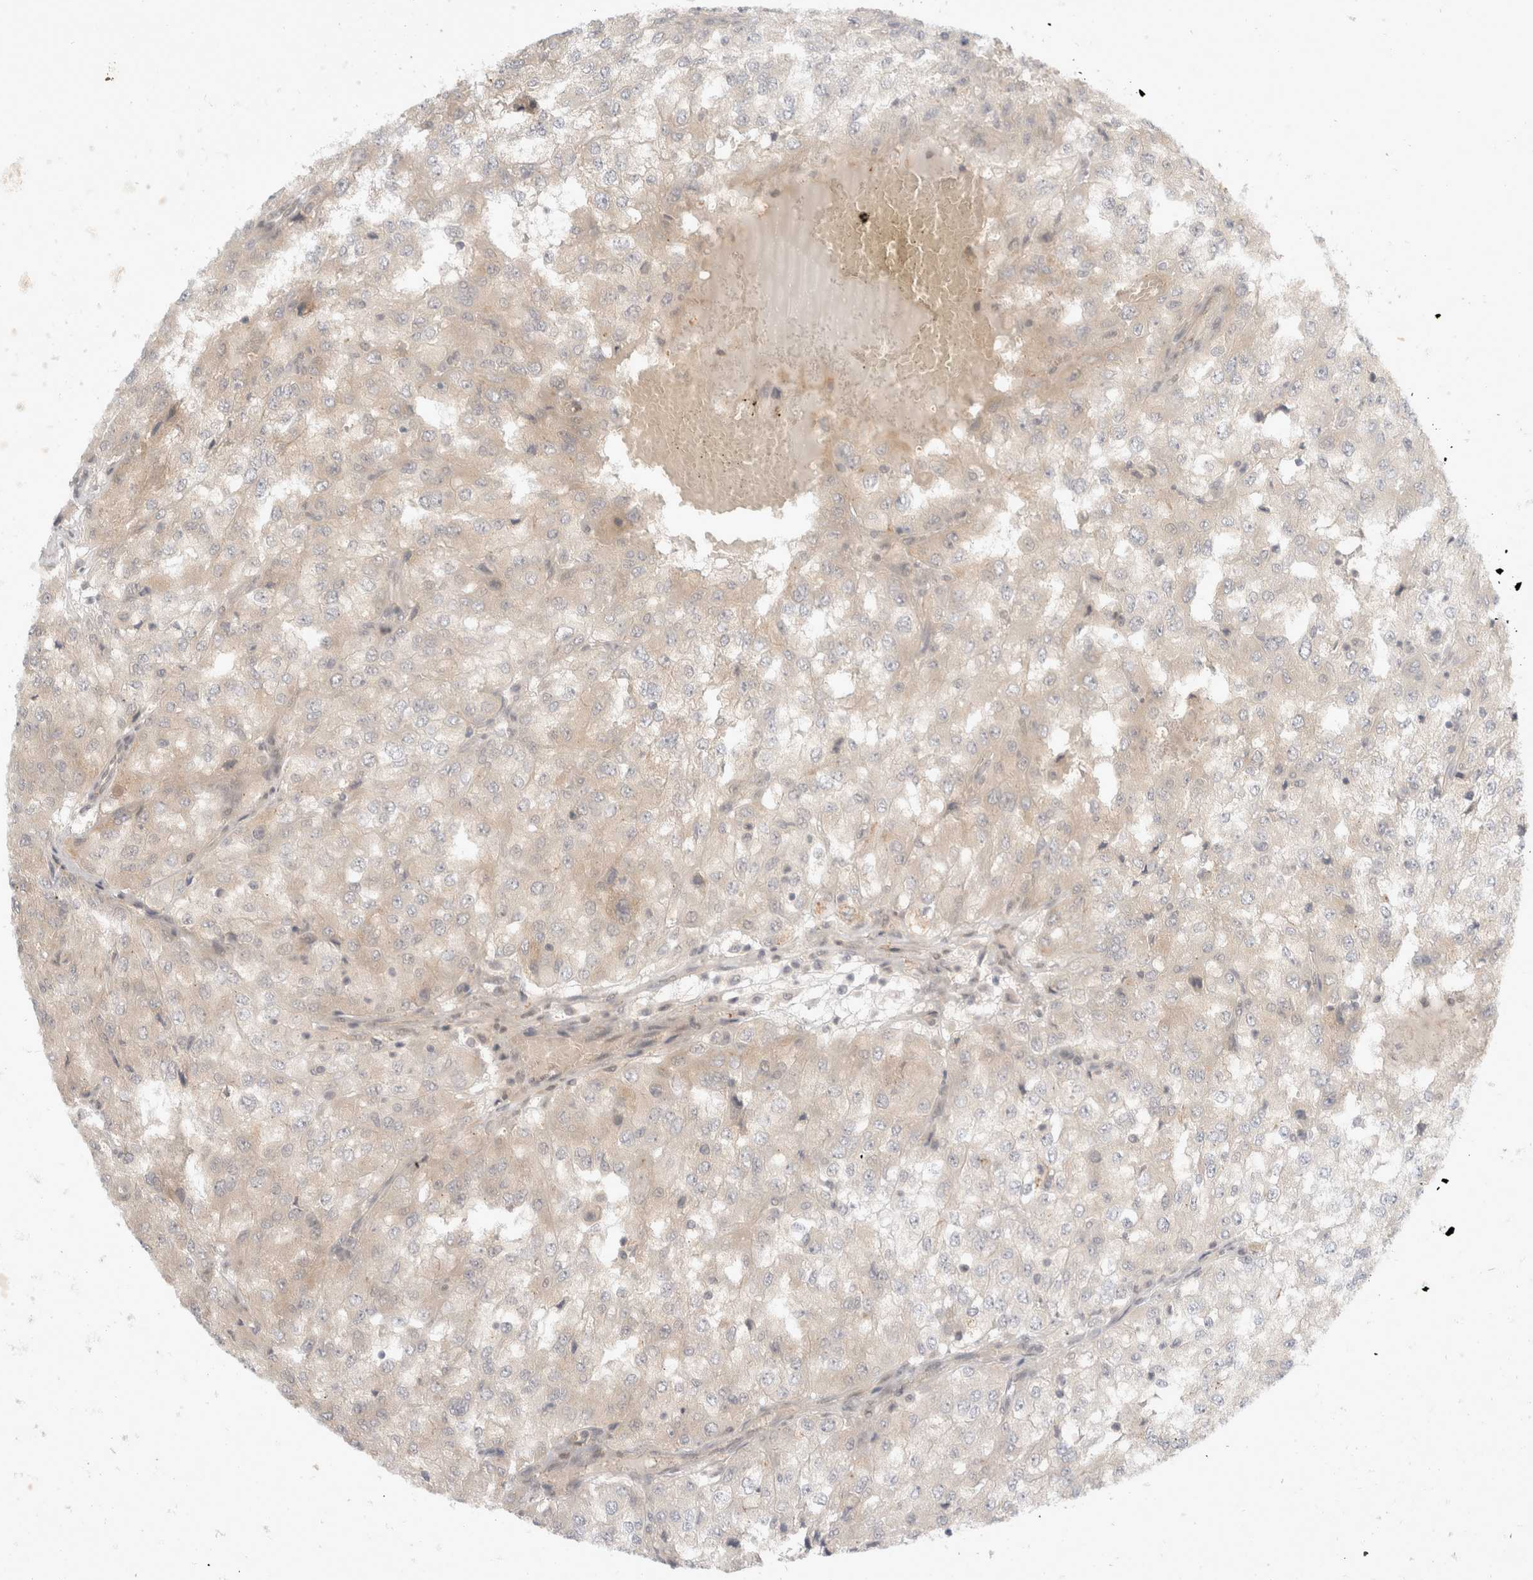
{"staining": {"intensity": "weak", "quantity": "<25%", "location": "cytoplasmic/membranous"}, "tissue": "renal cancer", "cell_type": "Tumor cells", "image_type": "cancer", "snomed": [{"axis": "morphology", "description": "Adenocarcinoma, NOS"}, {"axis": "topography", "description": "Kidney"}], "caption": "Image shows no significant protein positivity in tumor cells of renal cancer (adenocarcinoma).", "gene": "TOM1L2", "patient": {"sex": "female", "age": 54}}